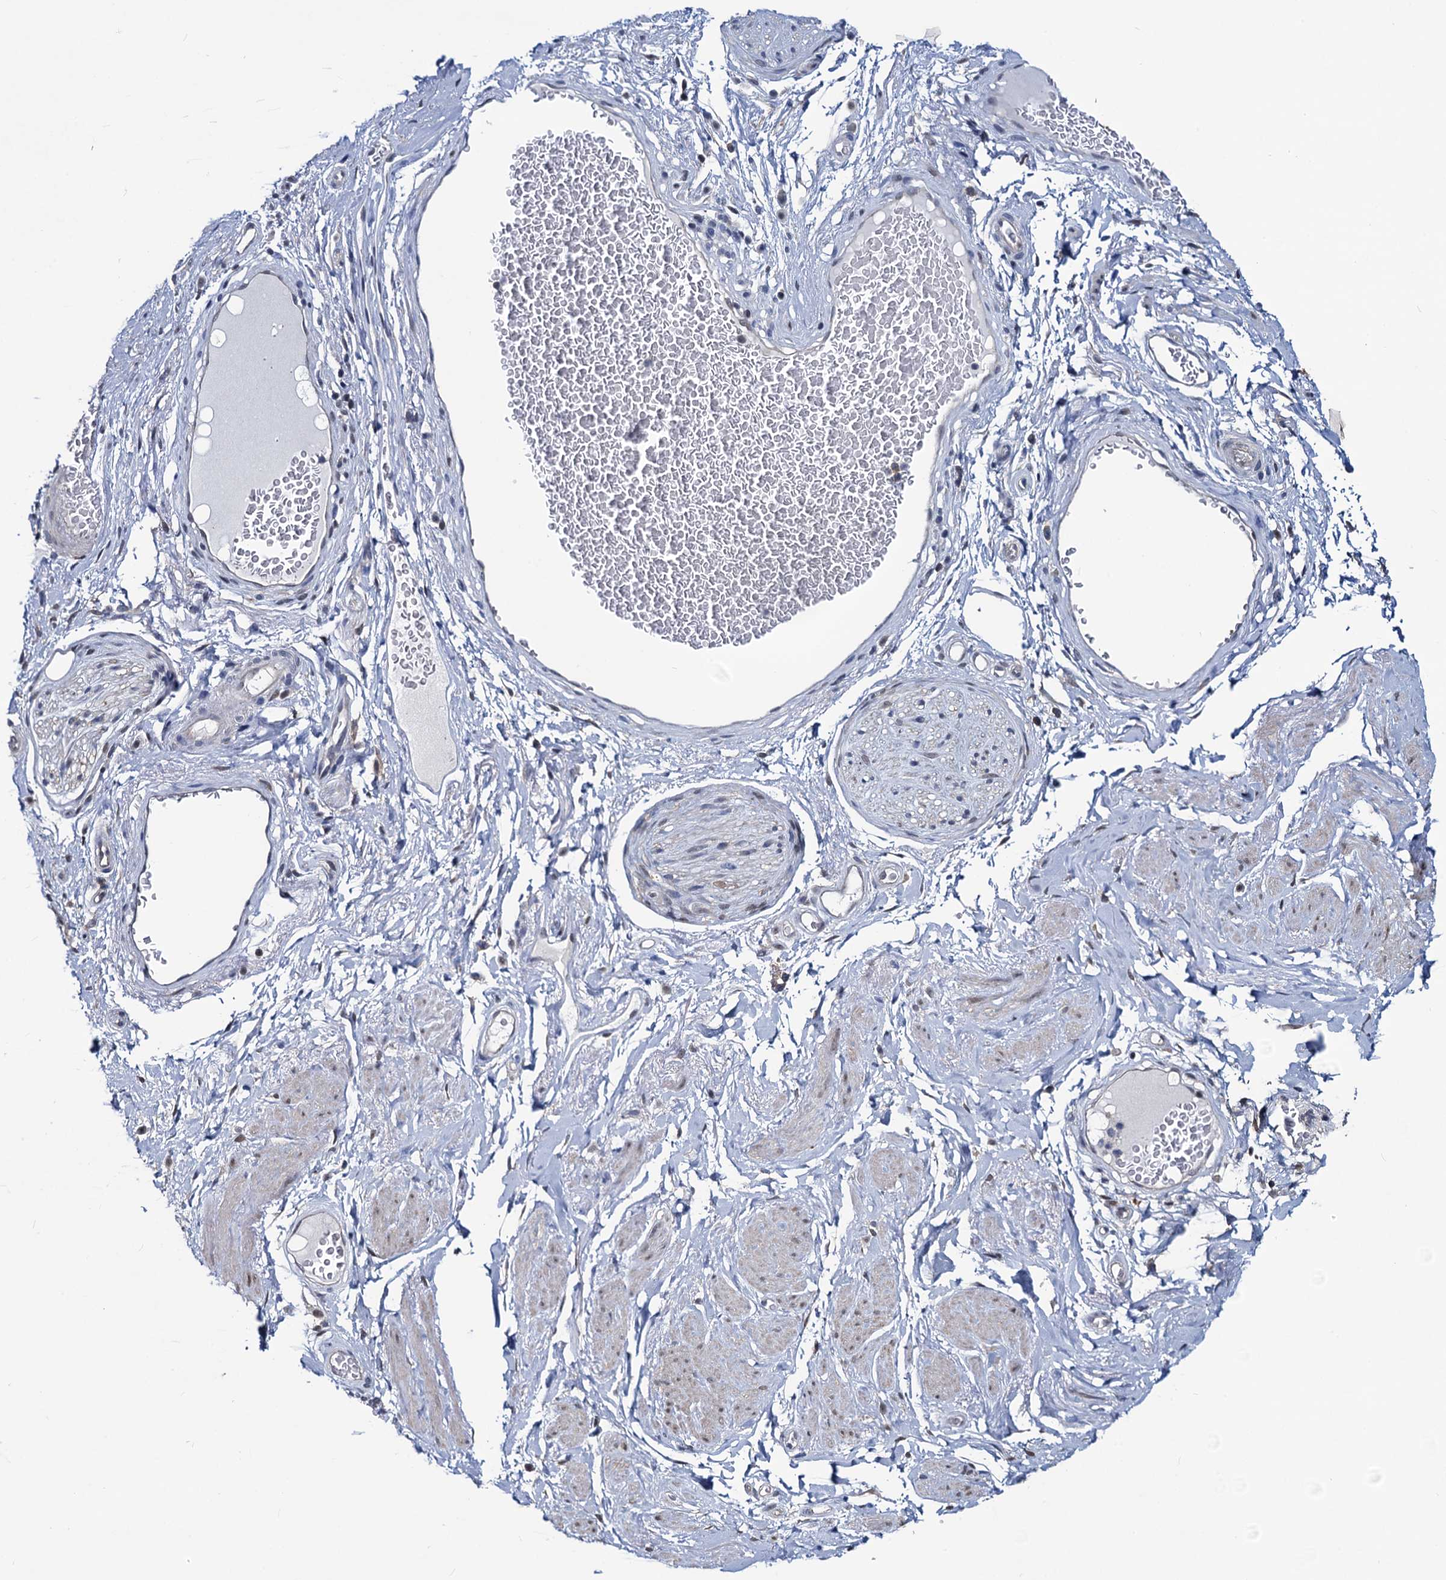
{"staining": {"intensity": "negative", "quantity": "none", "location": "none"}, "tissue": "soft tissue", "cell_type": "Fibroblasts", "image_type": "normal", "snomed": [{"axis": "morphology", "description": "Normal tissue, NOS"}, {"axis": "morphology", "description": "Adenocarcinoma, NOS"}, {"axis": "topography", "description": "Rectum"}, {"axis": "topography", "description": "Vagina"}, {"axis": "topography", "description": "Peripheral nerve tissue"}], "caption": "A high-resolution photomicrograph shows immunohistochemistry (IHC) staining of unremarkable soft tissue, which displays no significant expression in fibroblasts.", "gene": "RTKN2", "patient": {"sex": "female", "age": 71}}